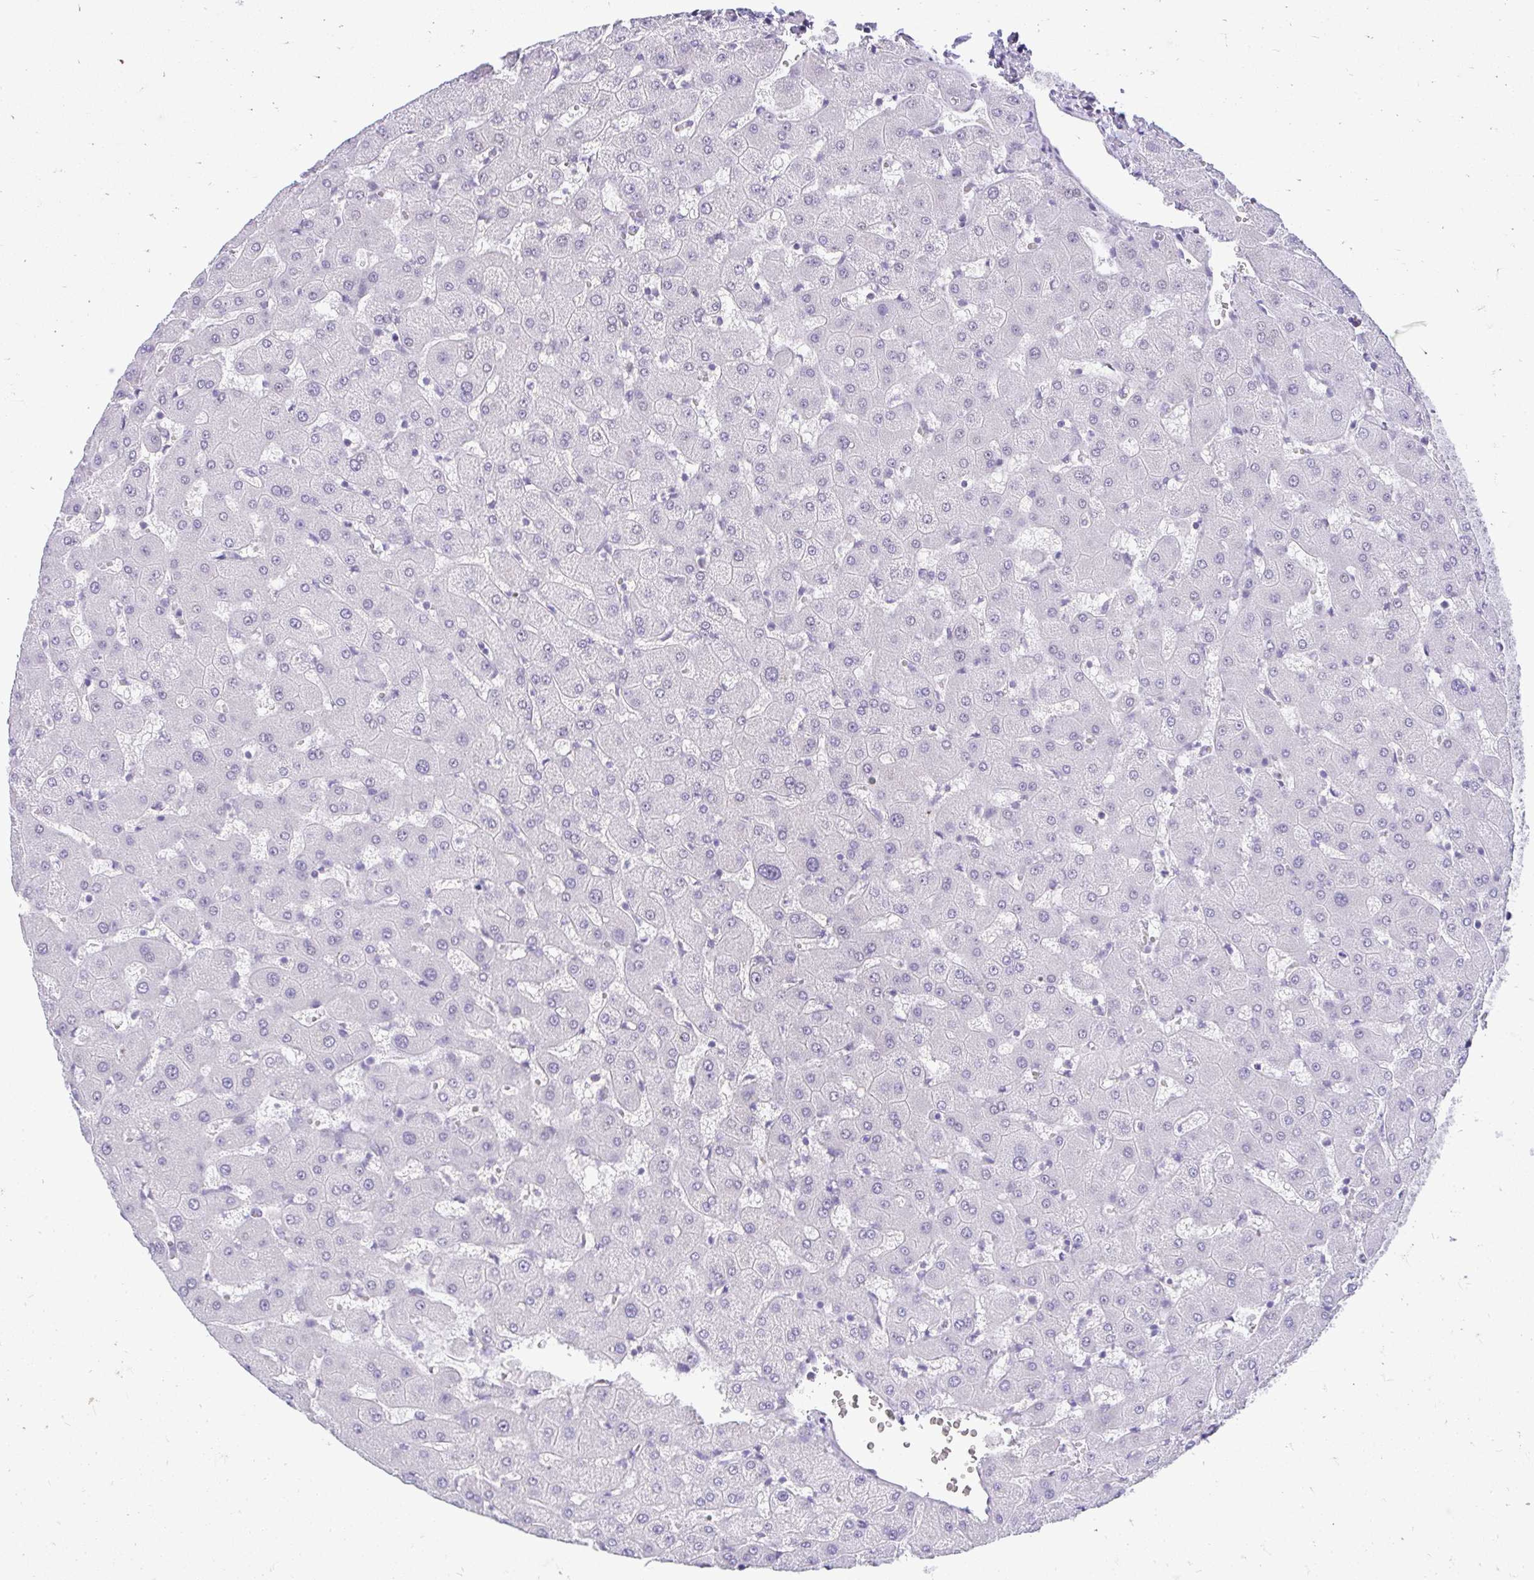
{"staining": {"intensity": "negative", "quantity": "none", "location": "none"}, "tissue": "liver", "cell_type": "Cholangiocytes", "image_type": "normal", "snomed": [{"axis": "morphology", "description": "Normal tissue, NOS"}, {"axis": "topography", "description": "Liver"}], "caption": "Unremarkable liver was stained to show a protein in brown. There is no significant staining in cholangiocytes. (Brightfield microscopy of DAB immunohistochemistry at high magnification).", "gene": "PYCR2", "patient": {"sex": "female", "age": 63}}